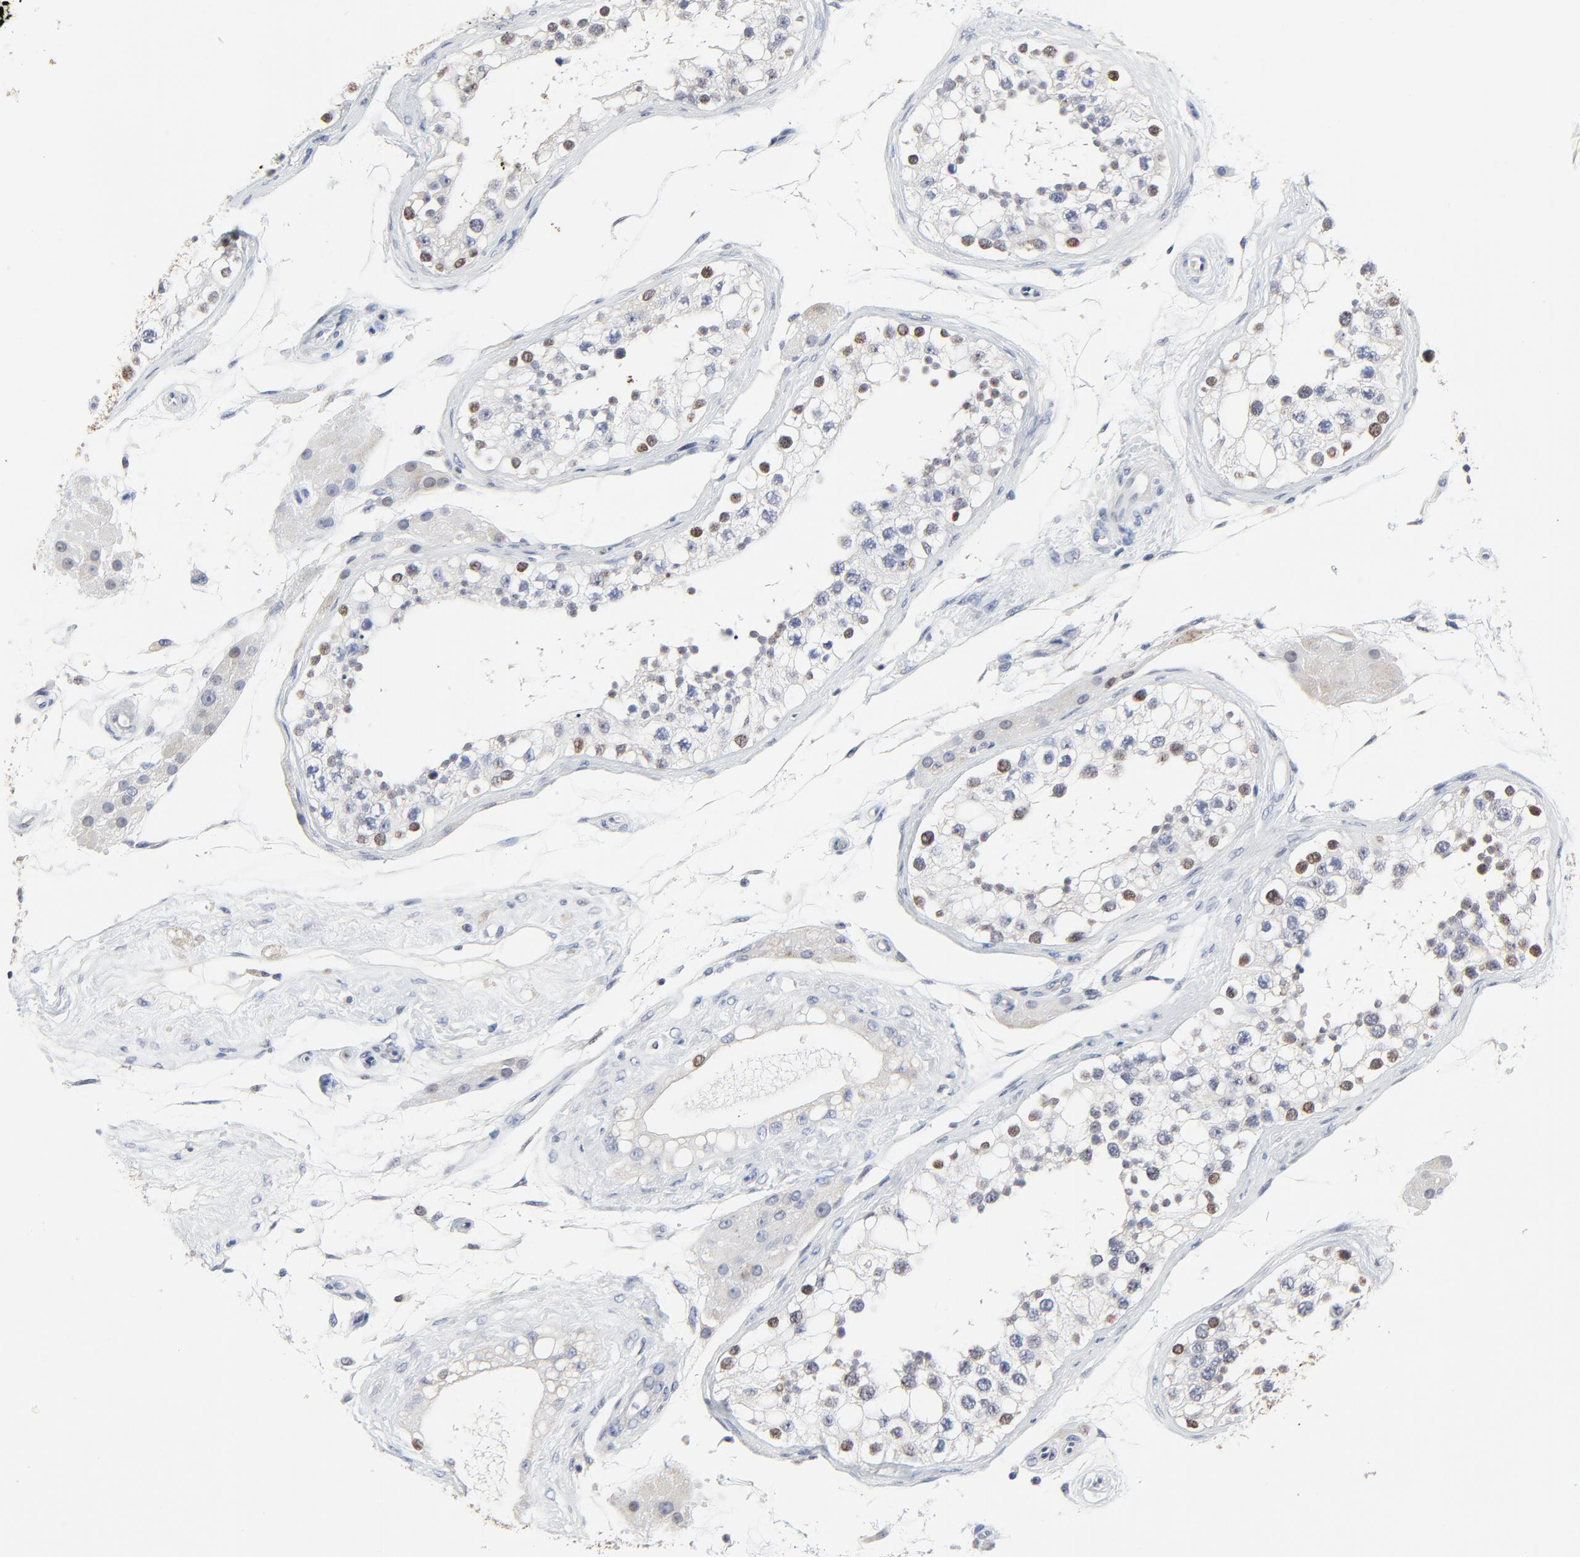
{"staining": {"intensity": "moderate", "quantity": "<25%", "location": "nuclear"}, "tissue": "testis", "cell_type": "Cells in seminiferous ducts", "image_type": "normal", "snomed": [{"axis": "morphology", "description": "Normal tissue, NOS"}, {"axis": "topography", "description": "Testis"}], "caption": "Brown immunohistochemical staining in normal human testis exhibits moderate nuclear positivity in about <25% of cells in seminiferous ducts.", "gene": "LNX1", "patient": {"sex": "male", "age": 68}}